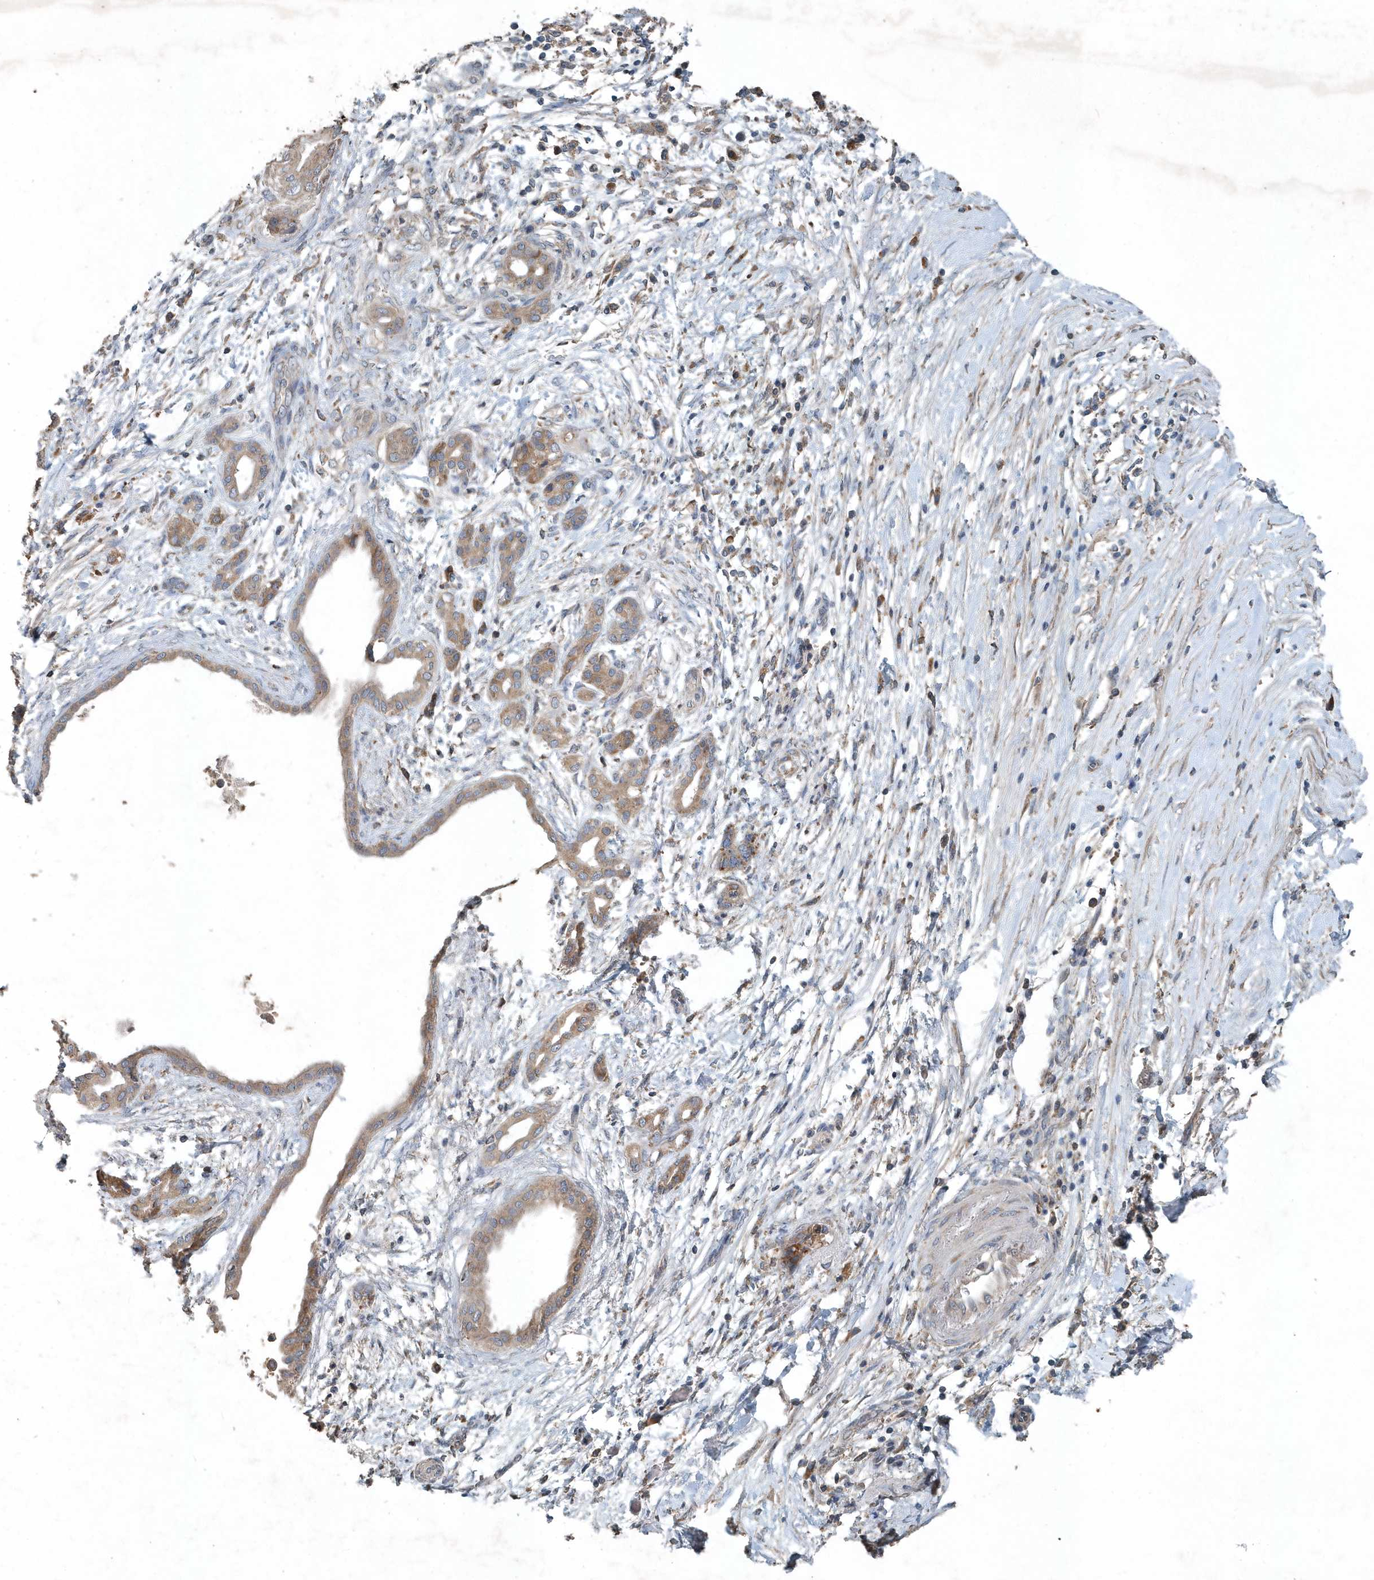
{"staining": {"intensity": "weak", "quantity": "25%-75%", "location": "cytoplasmic/membranous"}, "tissue": "pancreatic cancer", "cell_type": "Tumor cells", "image_type": "cancer", "snomed": [{"axis": "morphology", "description": "Adenocarcinoma, NOS"}, {"axis": "topography", "description": "Pancreas"}], "caption": "This is a micrograph of immunohistochemistry staining of adenocarcinoma (pancreatic), which shows weak expression in the cytoplasmic/membranous of tumor cells.", "gene": "SCFD2", "patient": {"sex": "female", "age": 55}}